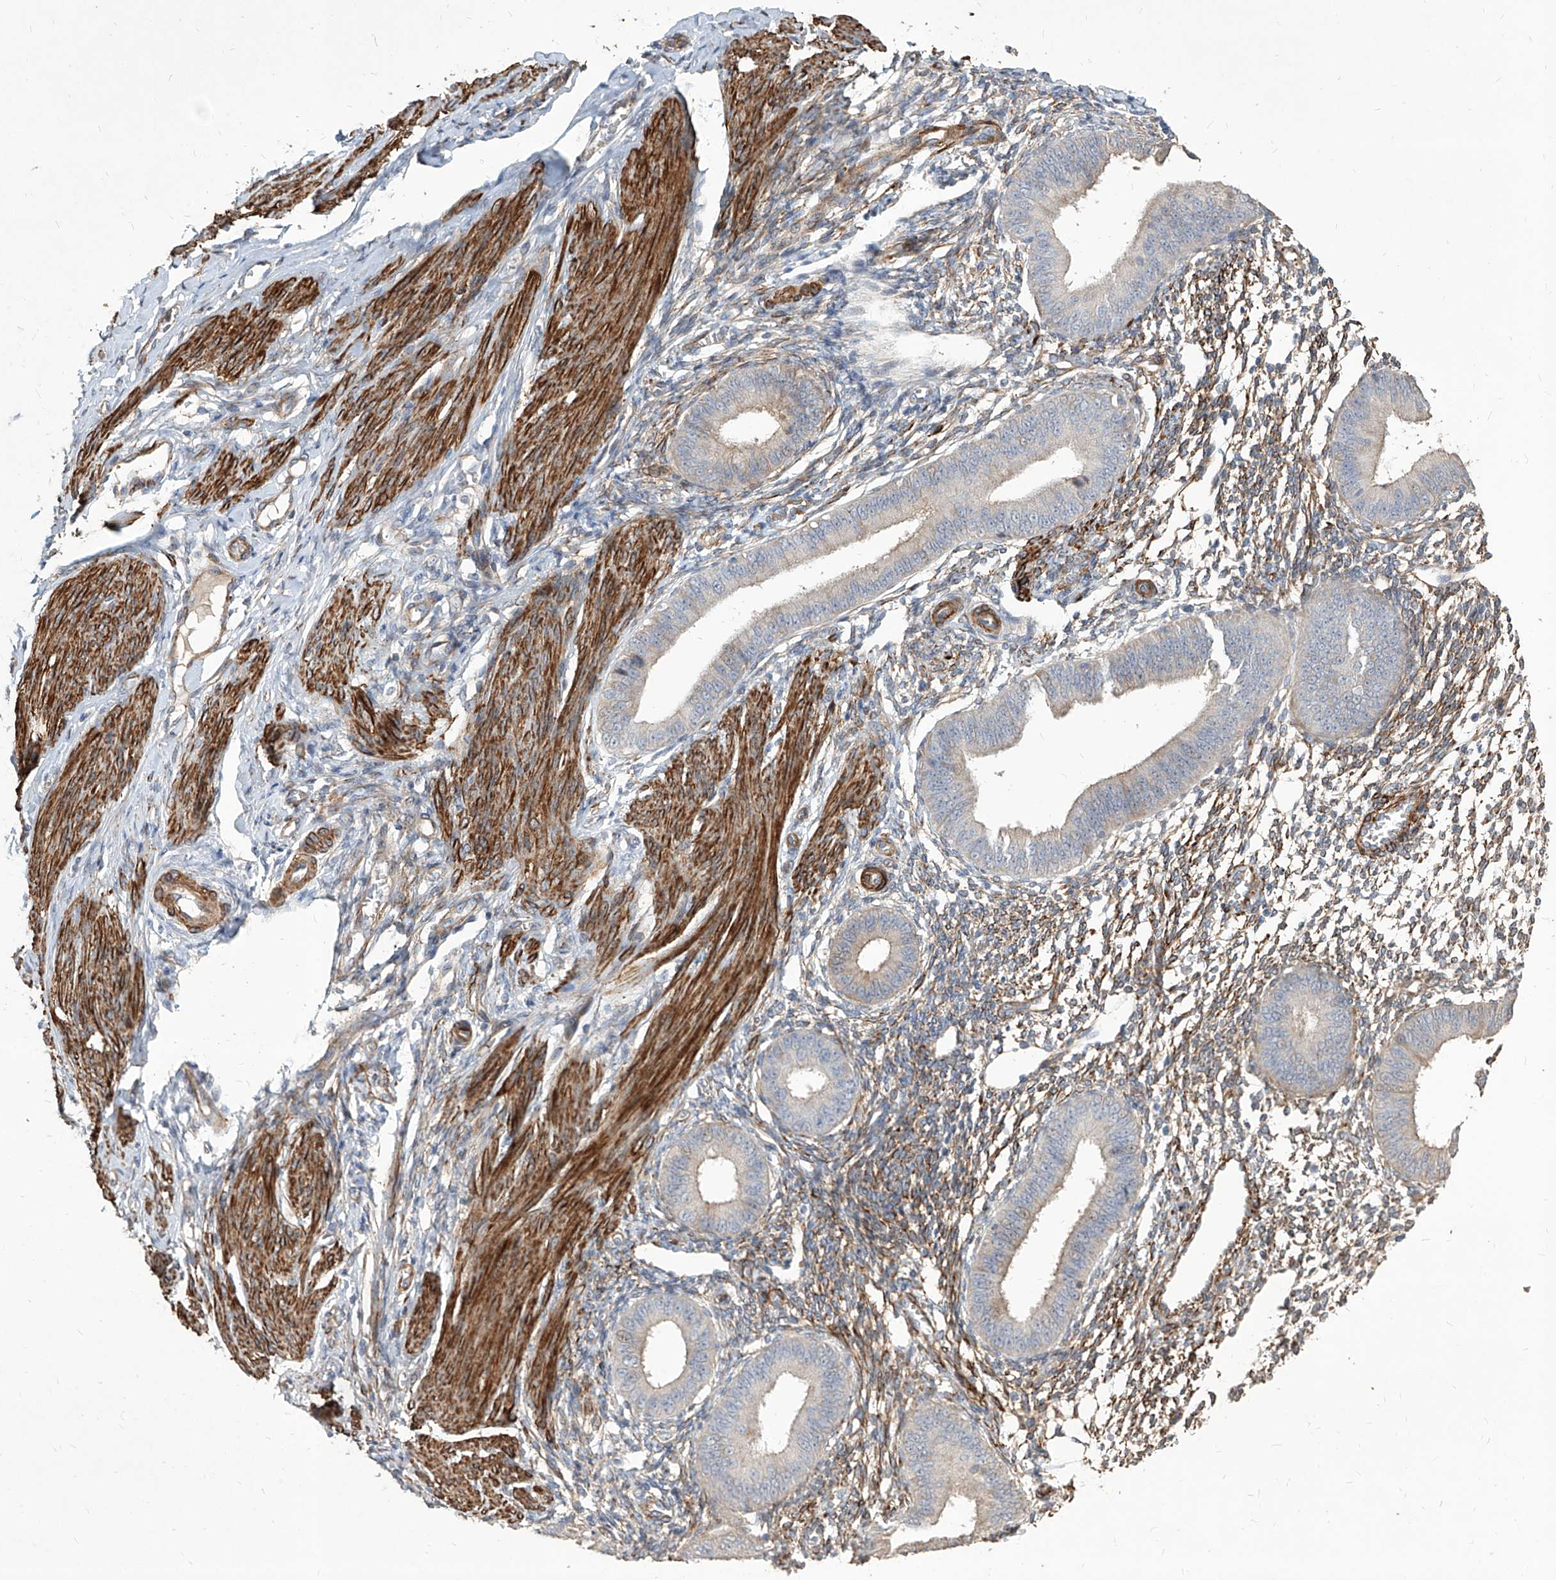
{"staining": {"intensity": "moderate", "quantity": "25%-75%", "location": "cytoplasmic/membranous"}, "tissue": "endometrium", "cell_type": "Cells in endometrial stroma", "image_type": "normal", "snomed": [{"axis": "morphology", "description": "Normal tissue, NOS"}, {"axis": "topography", "description": "Uterus"}, {"axis": "topography", "description": "Endometrium"}], "caption": "Immunohistochemical staining of normal human endometrium demonstrates 25%-75% levels of moderate cytoplasmic/membranous protein positivity in about 25%-75% of cells in endometrial stroma.", "gene": "FAM83B", "patient": {"sex": "female", "age": 48}}